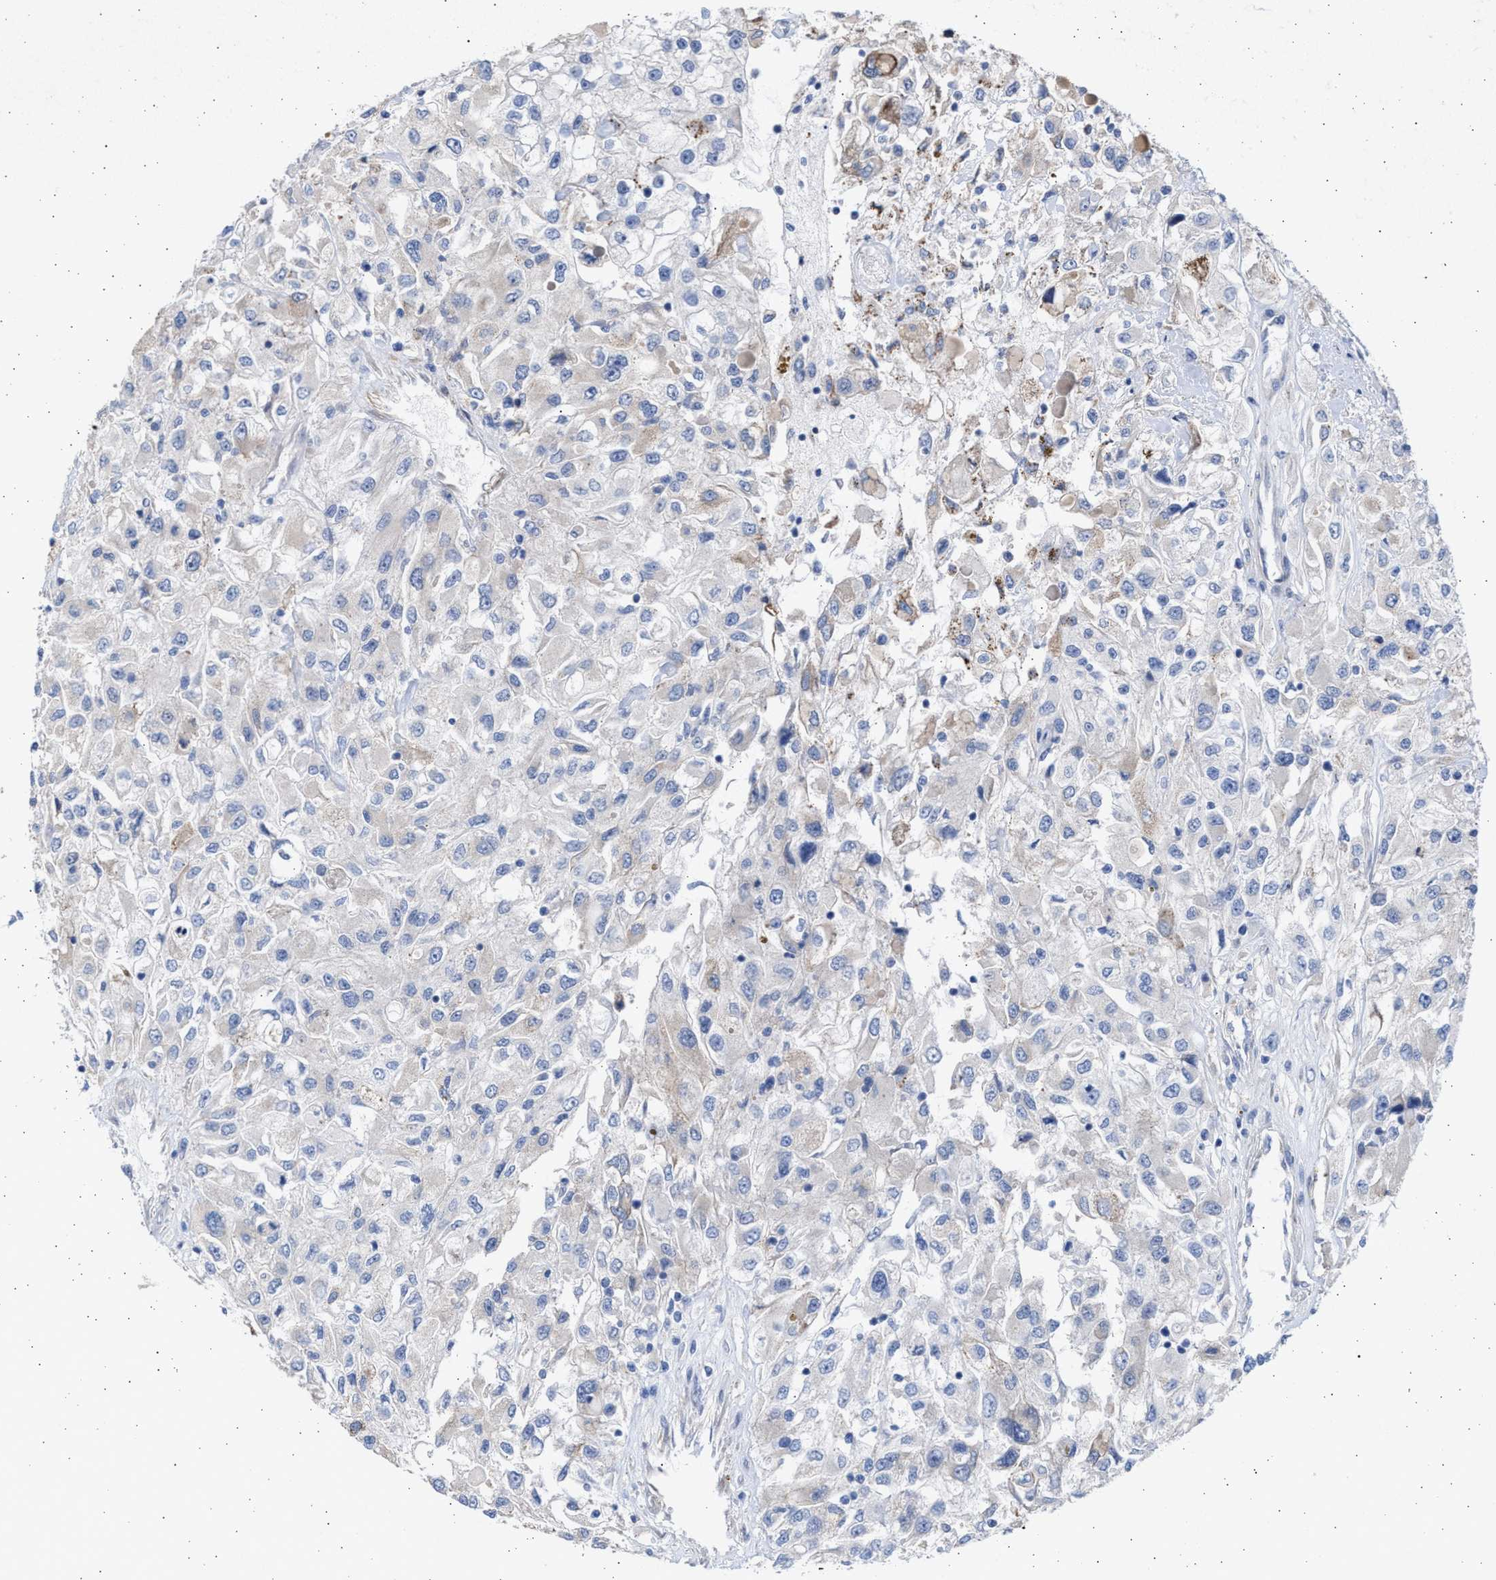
{"staining": {"intensity": "negative", "quantity": "none", "location": "none"}, "tissue": "renal cancer", "cell_type": "Tumor cells", "image_type": "cancer", "snomed": [{"axis": "morphology", "description": "Adenocarcinoma, NOS"}, {"axis": "topography", "description": "Kidney"}], "caption": "Immunohistochemical staining of renal cancer (adenocarcinoma) displays no significant positivity in tumor cells.", "gene": "NBR1", "patient": {"sex": "female", "age": 52}}